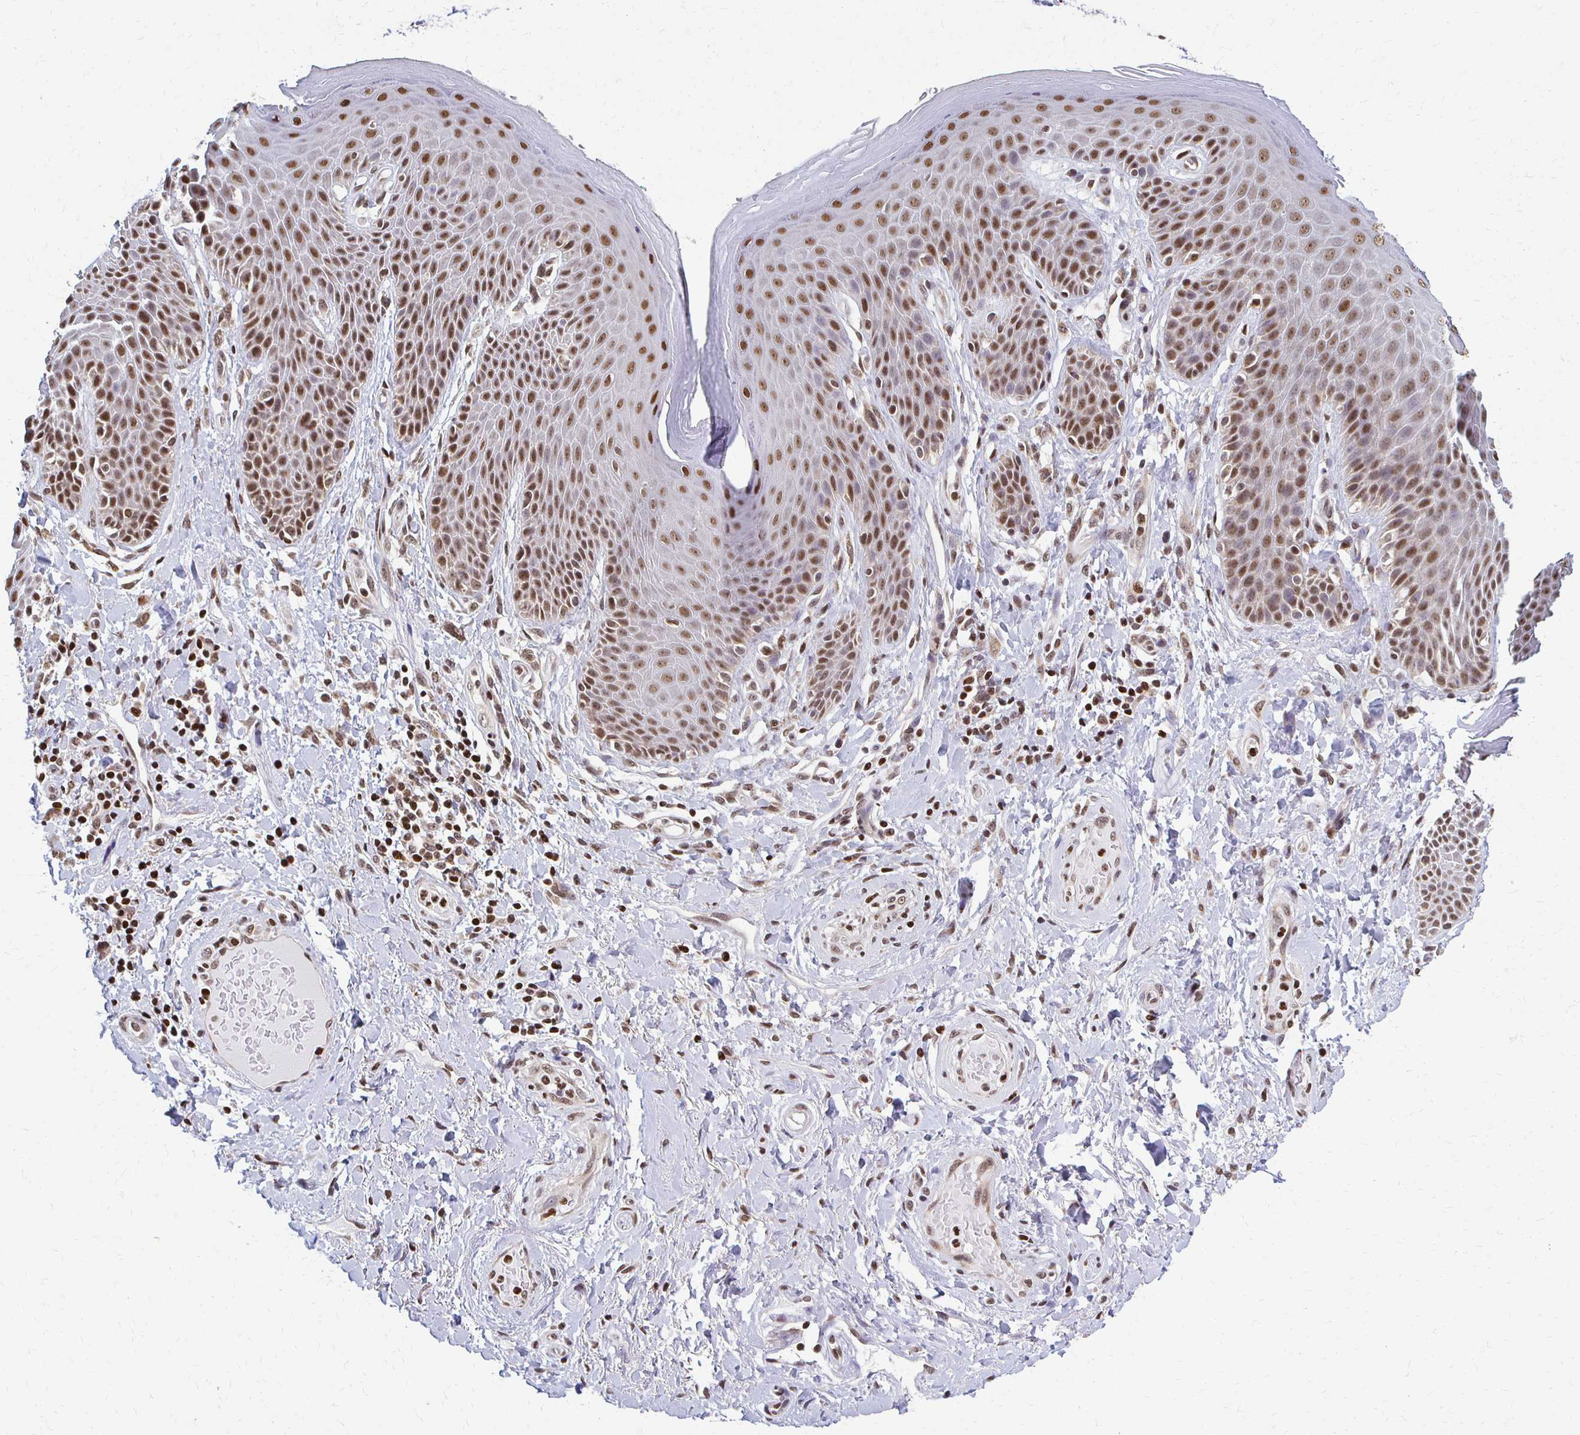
{"staining": {"intensity": "moderate", "quantity": ">75%", "location": "nuclear"}, "tissue": "skin", "cell_type": "Epidermal cells", "image_type": "normal", "snomed": [{"axis": "morphology", "description": "Normal tissue, NOS"}, {"axis": "topography", "description": "Anal"}, {"axis": "topography", "description": "Peripheral nerve tissue"}], "caption": "Immunohistochemistry of unremarkable human skin shows medium levels of moderate nuclear staining in approximately >75% of epidermal cells. (DAB IHC, brown staining for protein, blue staining for nuclei).", "gene": "HOXA9", "patient": {"sex": "male", "age": 51}}